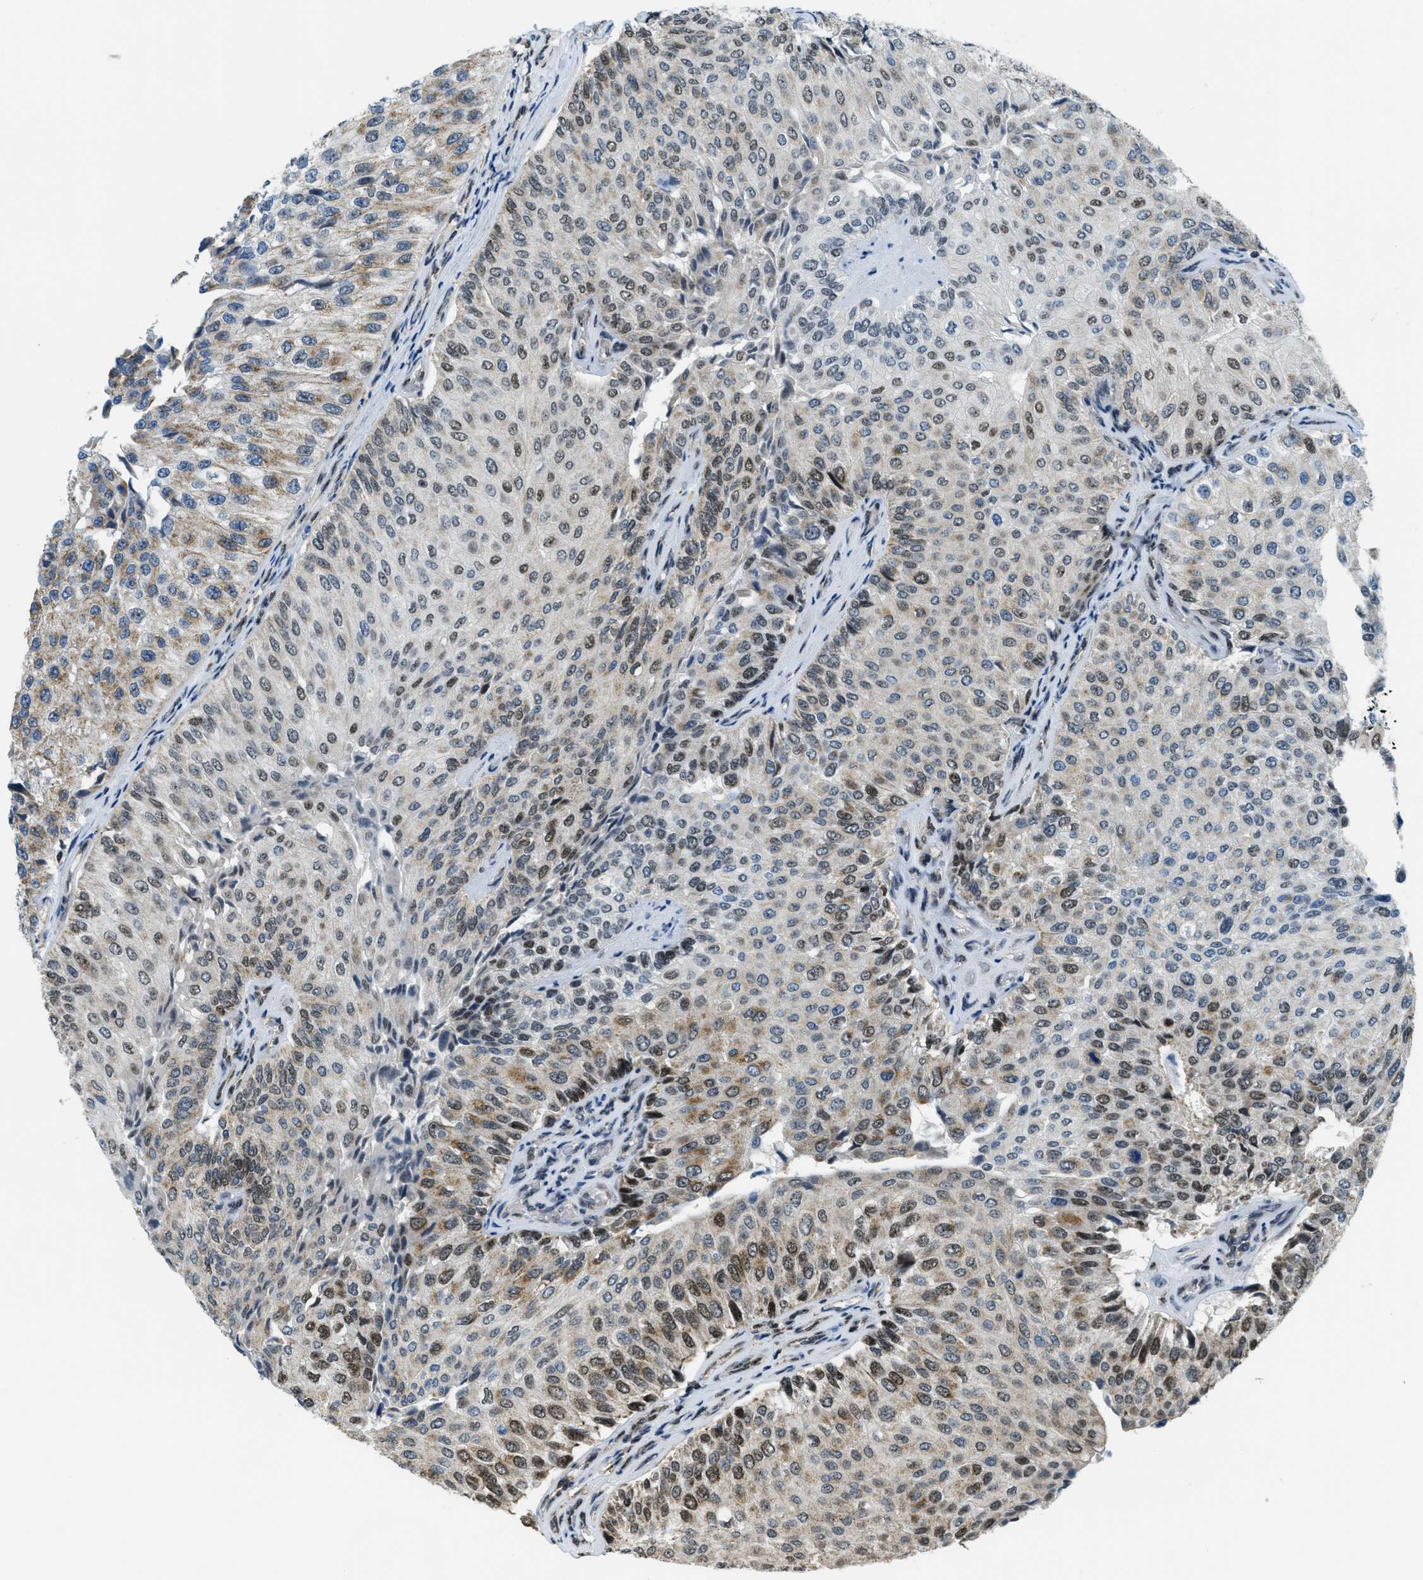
{"staining": {"intensity": "moderate", "quantity": ">75%", "location": "cytoplasmic/membranous,nuclear"}, "tissue": "urothelial cancer", "cell_type": "Tumor cells", "image_type": "cancer", "snomed": [{"axis": "morphology", "description": "Urothelial carcinoma, High grade"}, {"axis": "topography", "description": "Kidney"}, {"axis": "topography", "description": "Urinary bladder"}], "caption": "Approximately >75% of tumor cells in urothelial carcinoma (high-grade) demonstrate moderate cytoplasmic/membranous and nuclear protein positivity as visualized by brown immunohistochemical staining.", "gene": "SP100", "patient": {"sex": "male", "age": 77}}